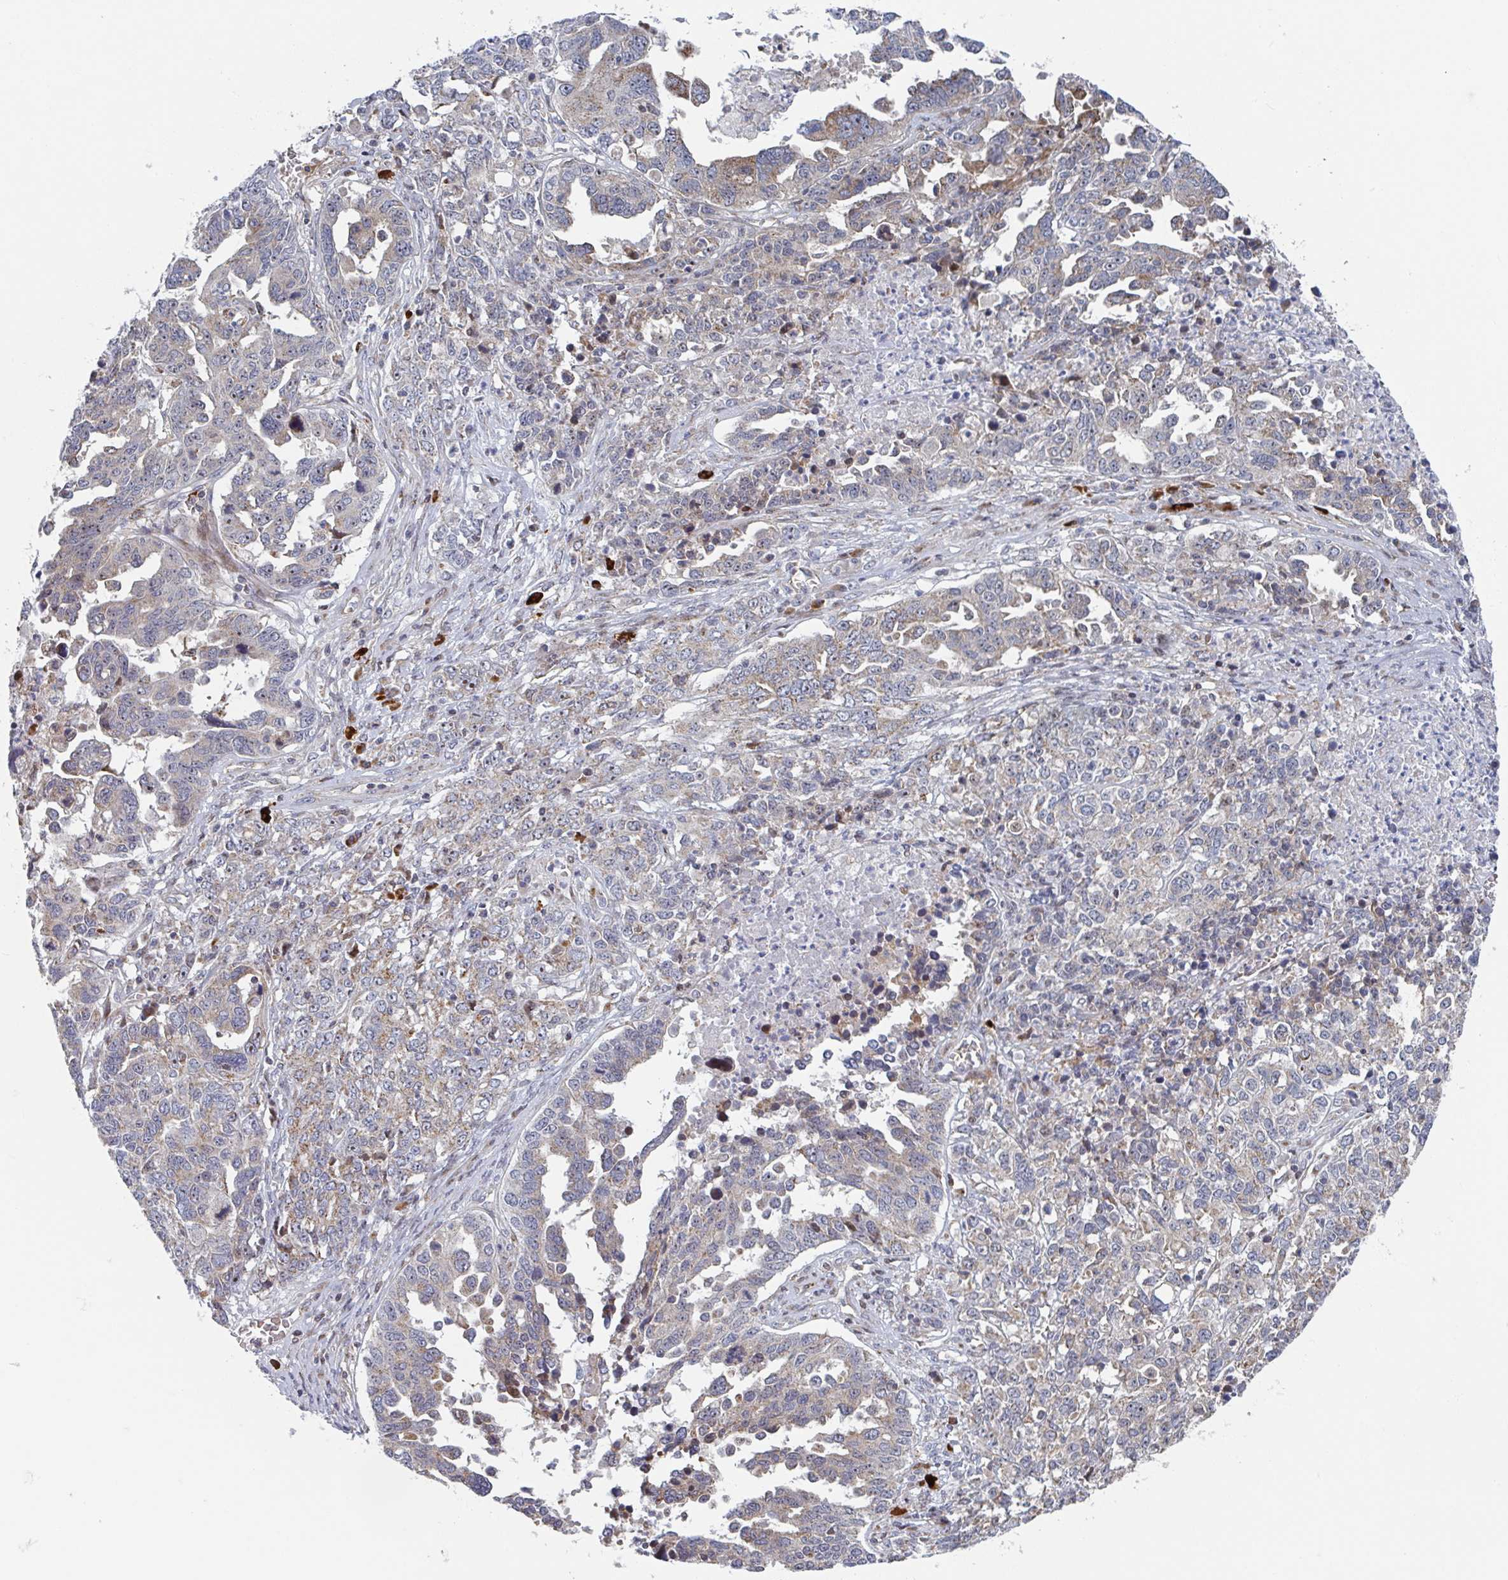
{"staining": {"intensity": "weak", "quantity": "25%-75%", "location": "cytoplasmic/membranous"}, "tissue": "ovarian cancer", "cell_type": "Tumor cells", "image_type": "cancer", "snomed": [{"axis": "morphology", "description": "Carcinoma, endometroid"}, {"axis": "topography", "description": "Ovary"}], "caption": "A micrograph of human ovarian endometroid carcinoma stained for a protein demonstrates weak cytoplasmic/membranous brown staining in tumor cells.", "gene": "ZNF644", "patient": {"sex": "female", "age": 62}}